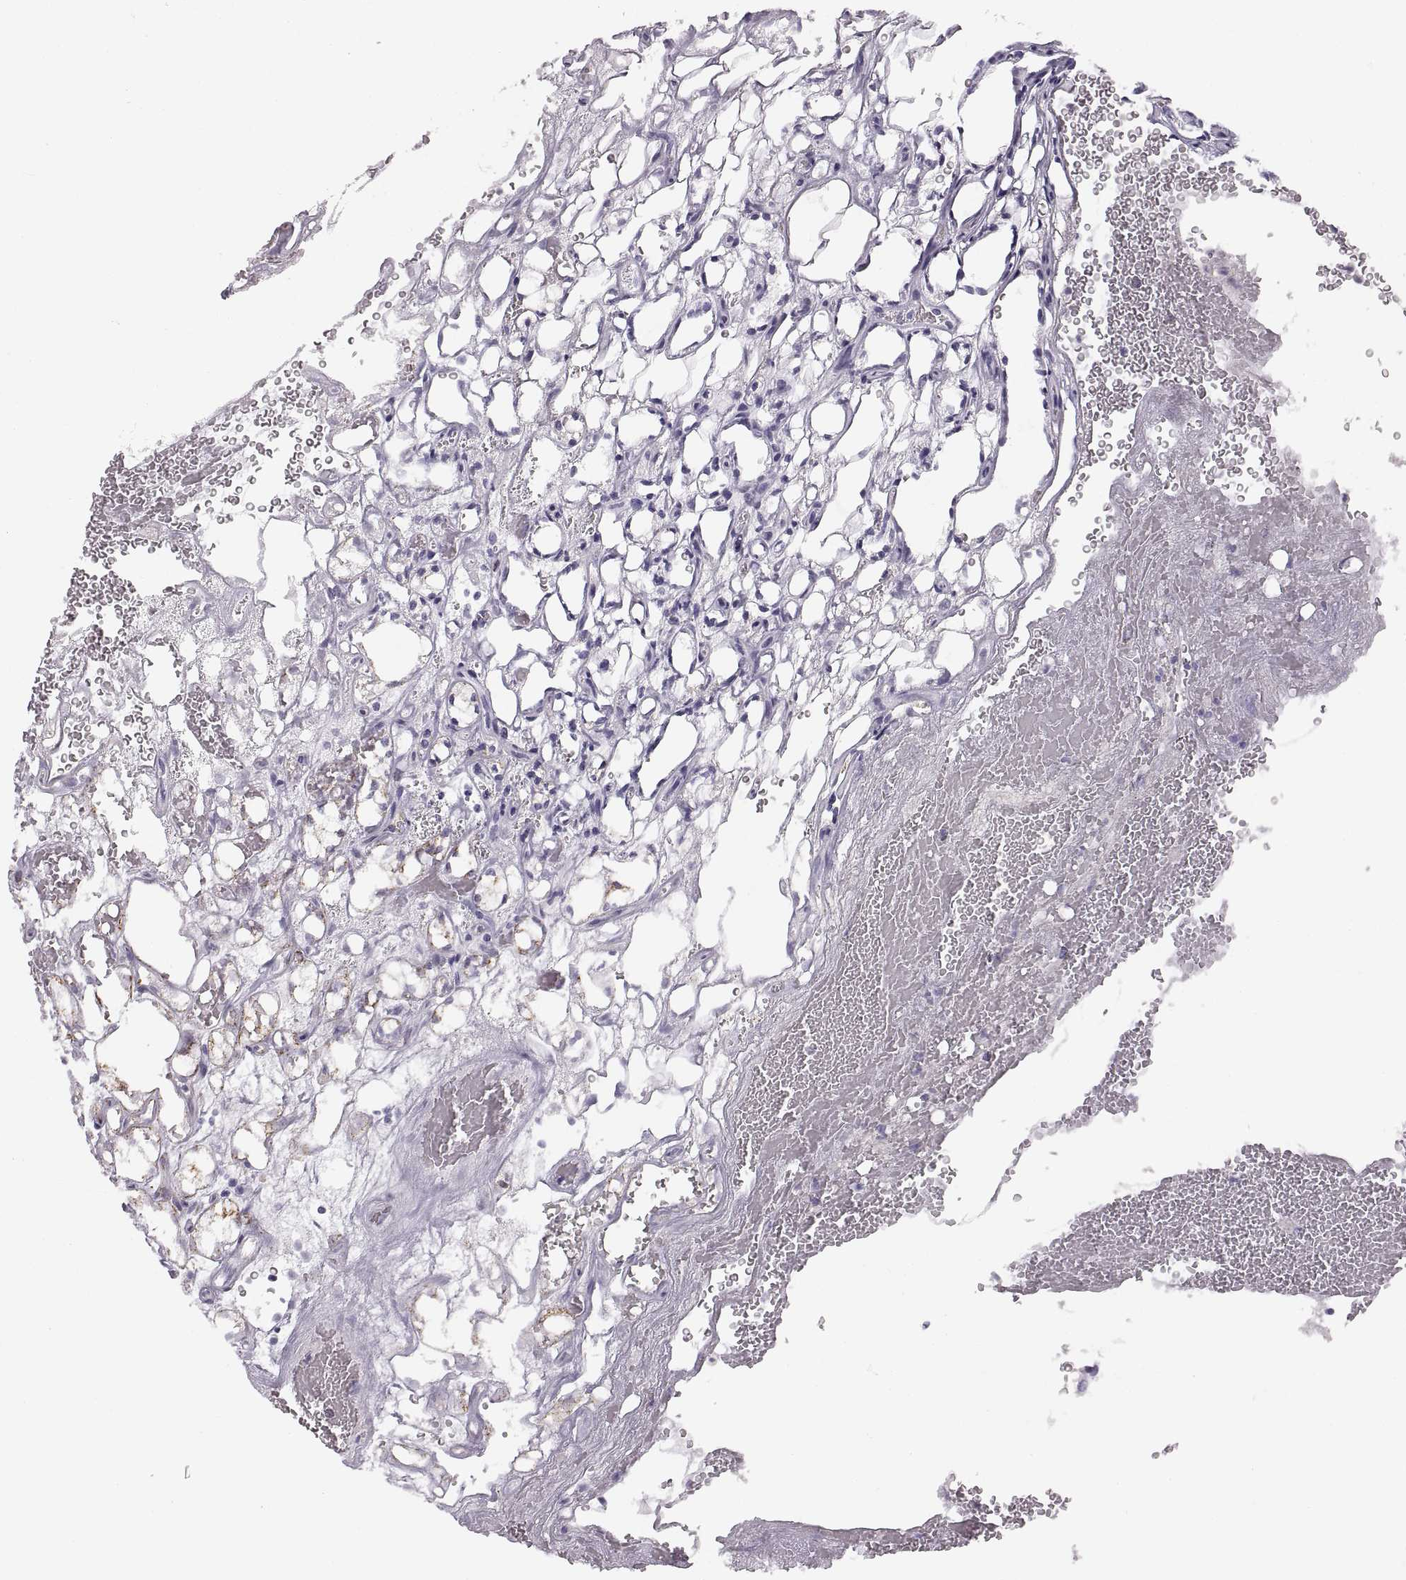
{"staining": {"intensity": "negative", "quantity": "none", "location": "none"}, "tissue": "renal cancer", "cell_type": "Tumor cells", "image_type": "cancer", "snomed": [{"axis": "morphology", "description": "Adenocarcinoma, NOS"}, {"axis": "topography", "description": "Kidney"}], "caption": "DAB (3,3'-diaminobenzidine) immunohistochemical staining of adenocarcinoma (renal) reveals no significant staining in tumor cells.", "gene": "COL9A3", "patient": {"sex": "female", "age": 69}}